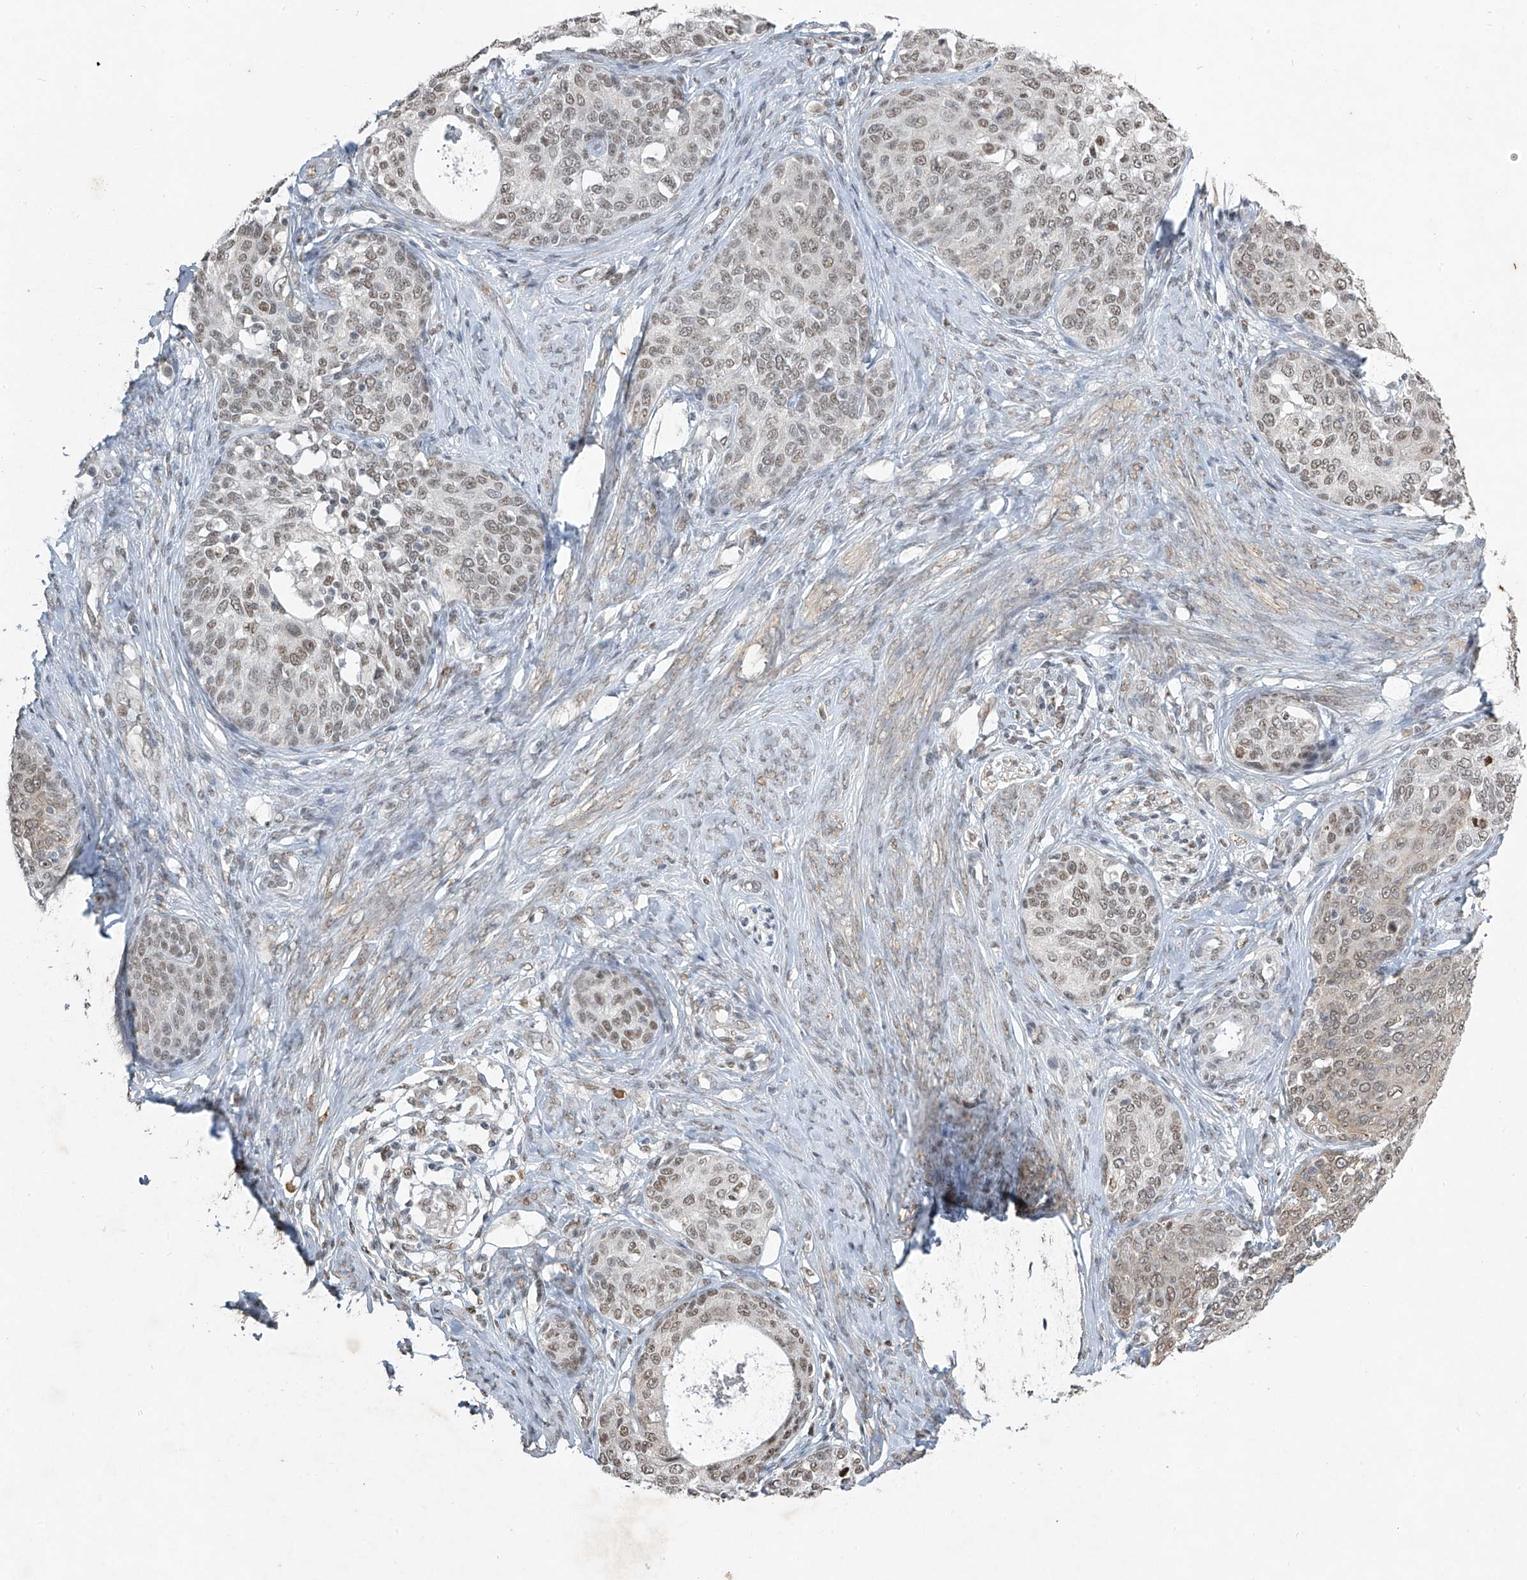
{"staining": {"intensity": "weak", "quantity": "25%-75%", "location": "nuclear"}, "tissue": "cervical cancer", "cell_type": "Tumor cells", "image_type": "cancer", "snomed": [{"axis": "morphology", "description": "Squamous cell carcinoma, NOS"}, {"axis": "morphology", "description": "Adenocarcinoma, NOS"}, {"axis": "topography", "description": "Cervix"}], "caption": "Immunohistochemistry (IHC) photomicrograph of neoplastic tissue: cervical squamous cell carcinoma stained using immunohistochemistry (IHC) displays low levels of weak protein expression localized specifically in the nuclear of tumor cells, appearing as a nuclear brown color.", "gene": "TFEC", "patient": {"sex": "female", "age": 52}}